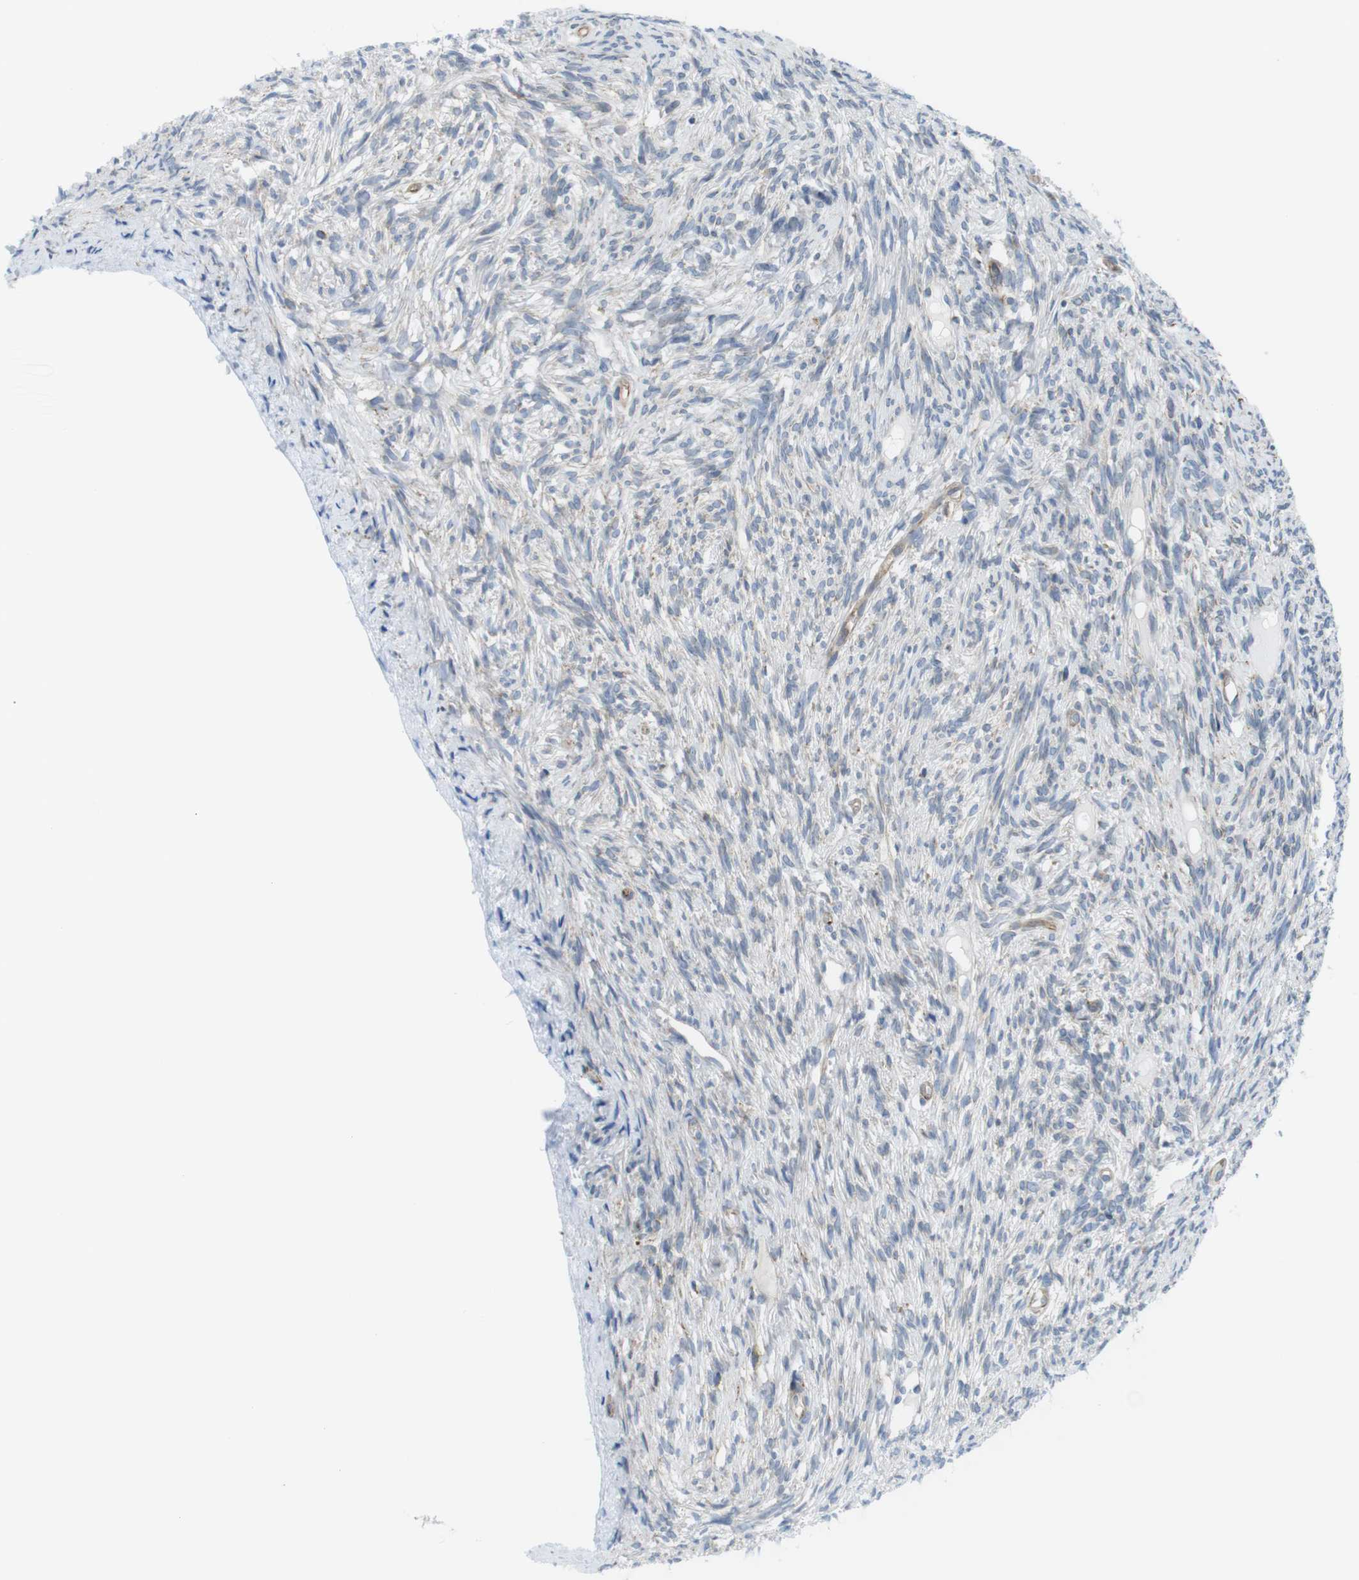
{"staining": {"intensity": "negative", "quantity": "none", "location": "none"}, "tissue": "ovary", "cell_type": "Ovarian stroma cells", "image_type": "normal", "snomed": [{"axis": "morphology", "description": "Normal tissue, NOS"}, {"axis": "topography", "description": "Ovary"}], "caption": "Immunohistochemical staining of benign ovary exhibits no significant expression in ovarian stroma cells. (DAB IHC, high magnification).", "gene": "KCNE3", "patient": {"sex": "female", "age": 33}}